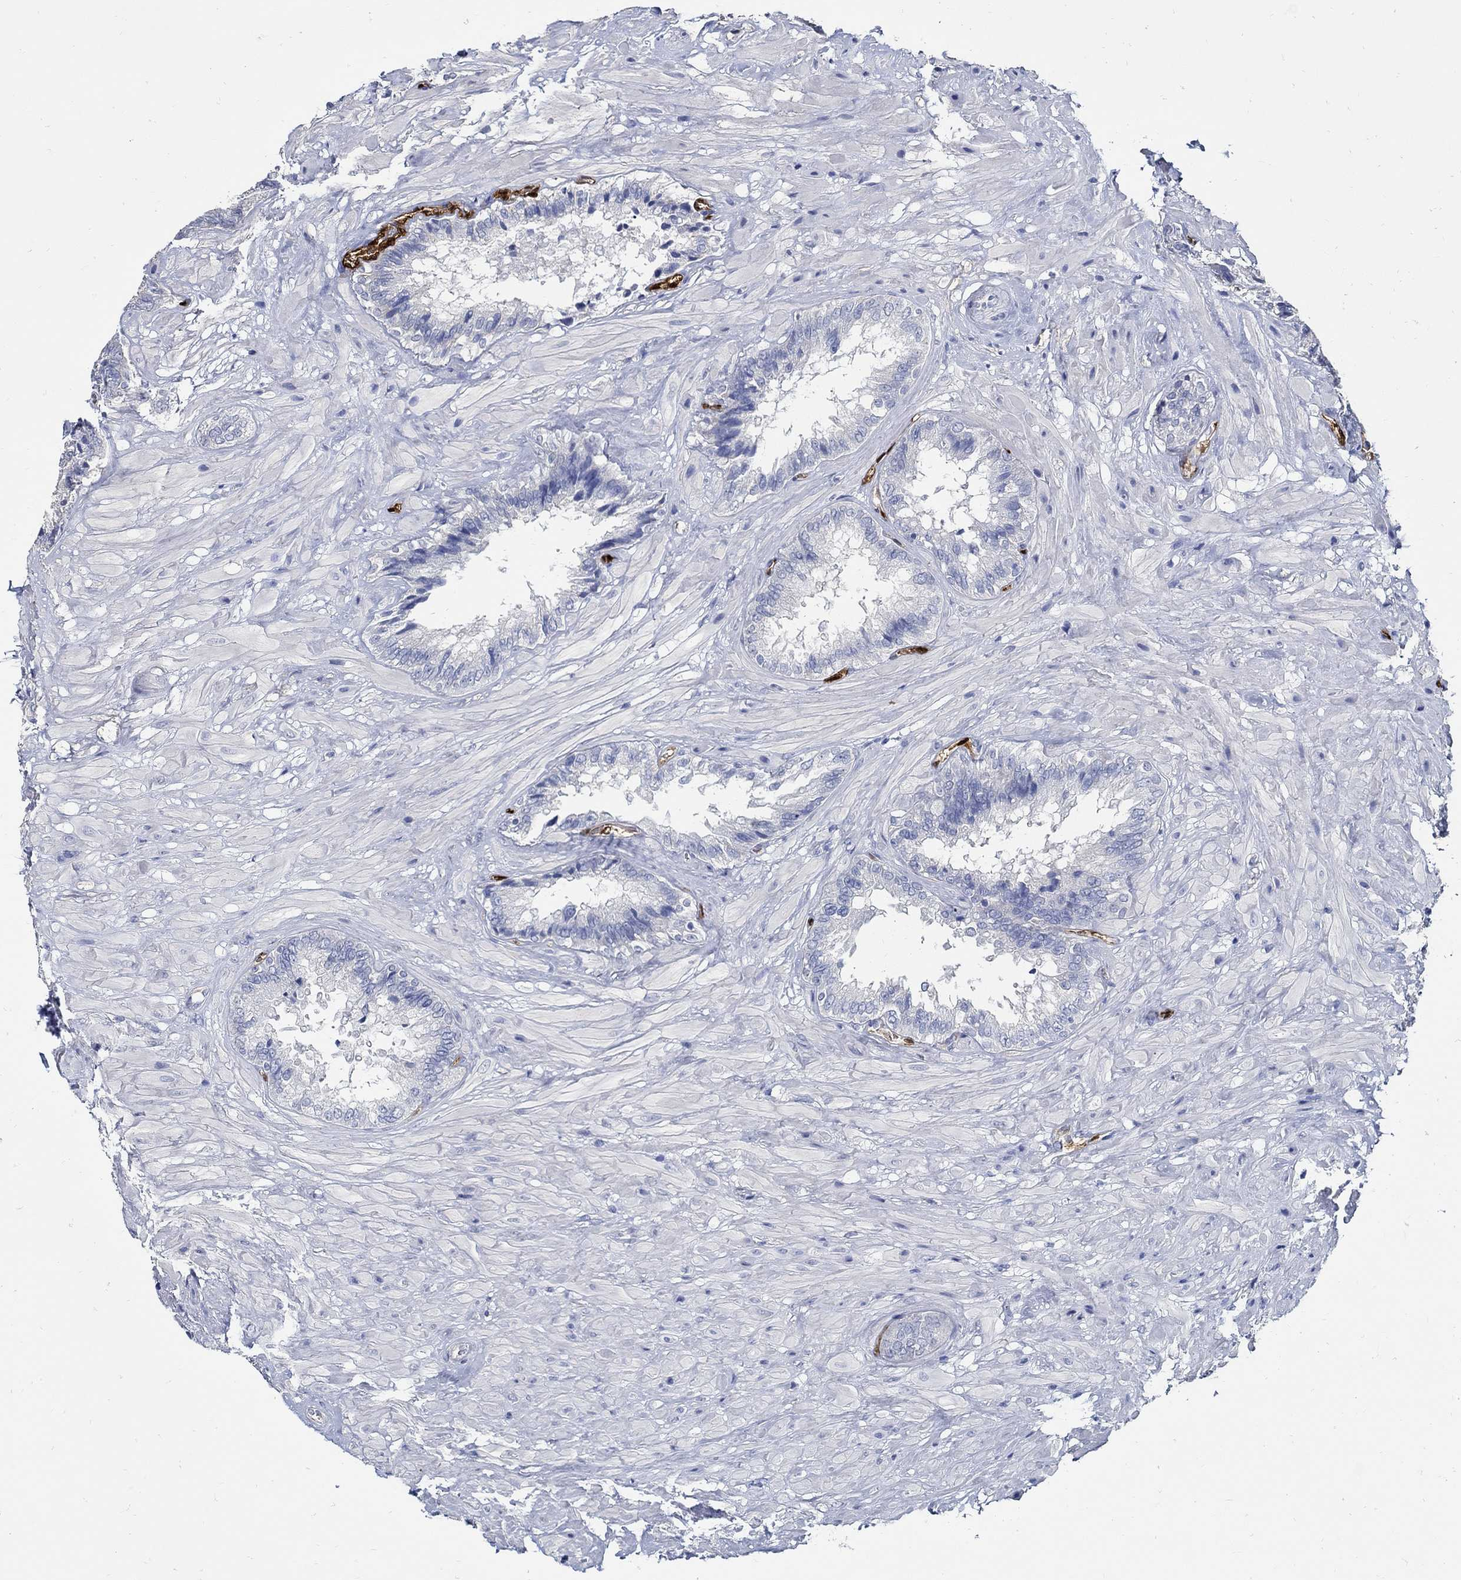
{"staining": {"intensity": "negative", "quantity": "none", "location": "none"}, "tissue": "seminal vesicle", "cell_type": "Glandular cells", "image_type": "normal", "snomed": [{"axis": "morphology", "description": "Normal tissue, NOS"}, {"axis": "topography", "description": "Seminal veicle"}], "caption": "The micrograph reveals no significant positivity in glandular cells of seminal vesicle.", "gene": "PRX", "patient": {"sex": "male", "age": 67}}